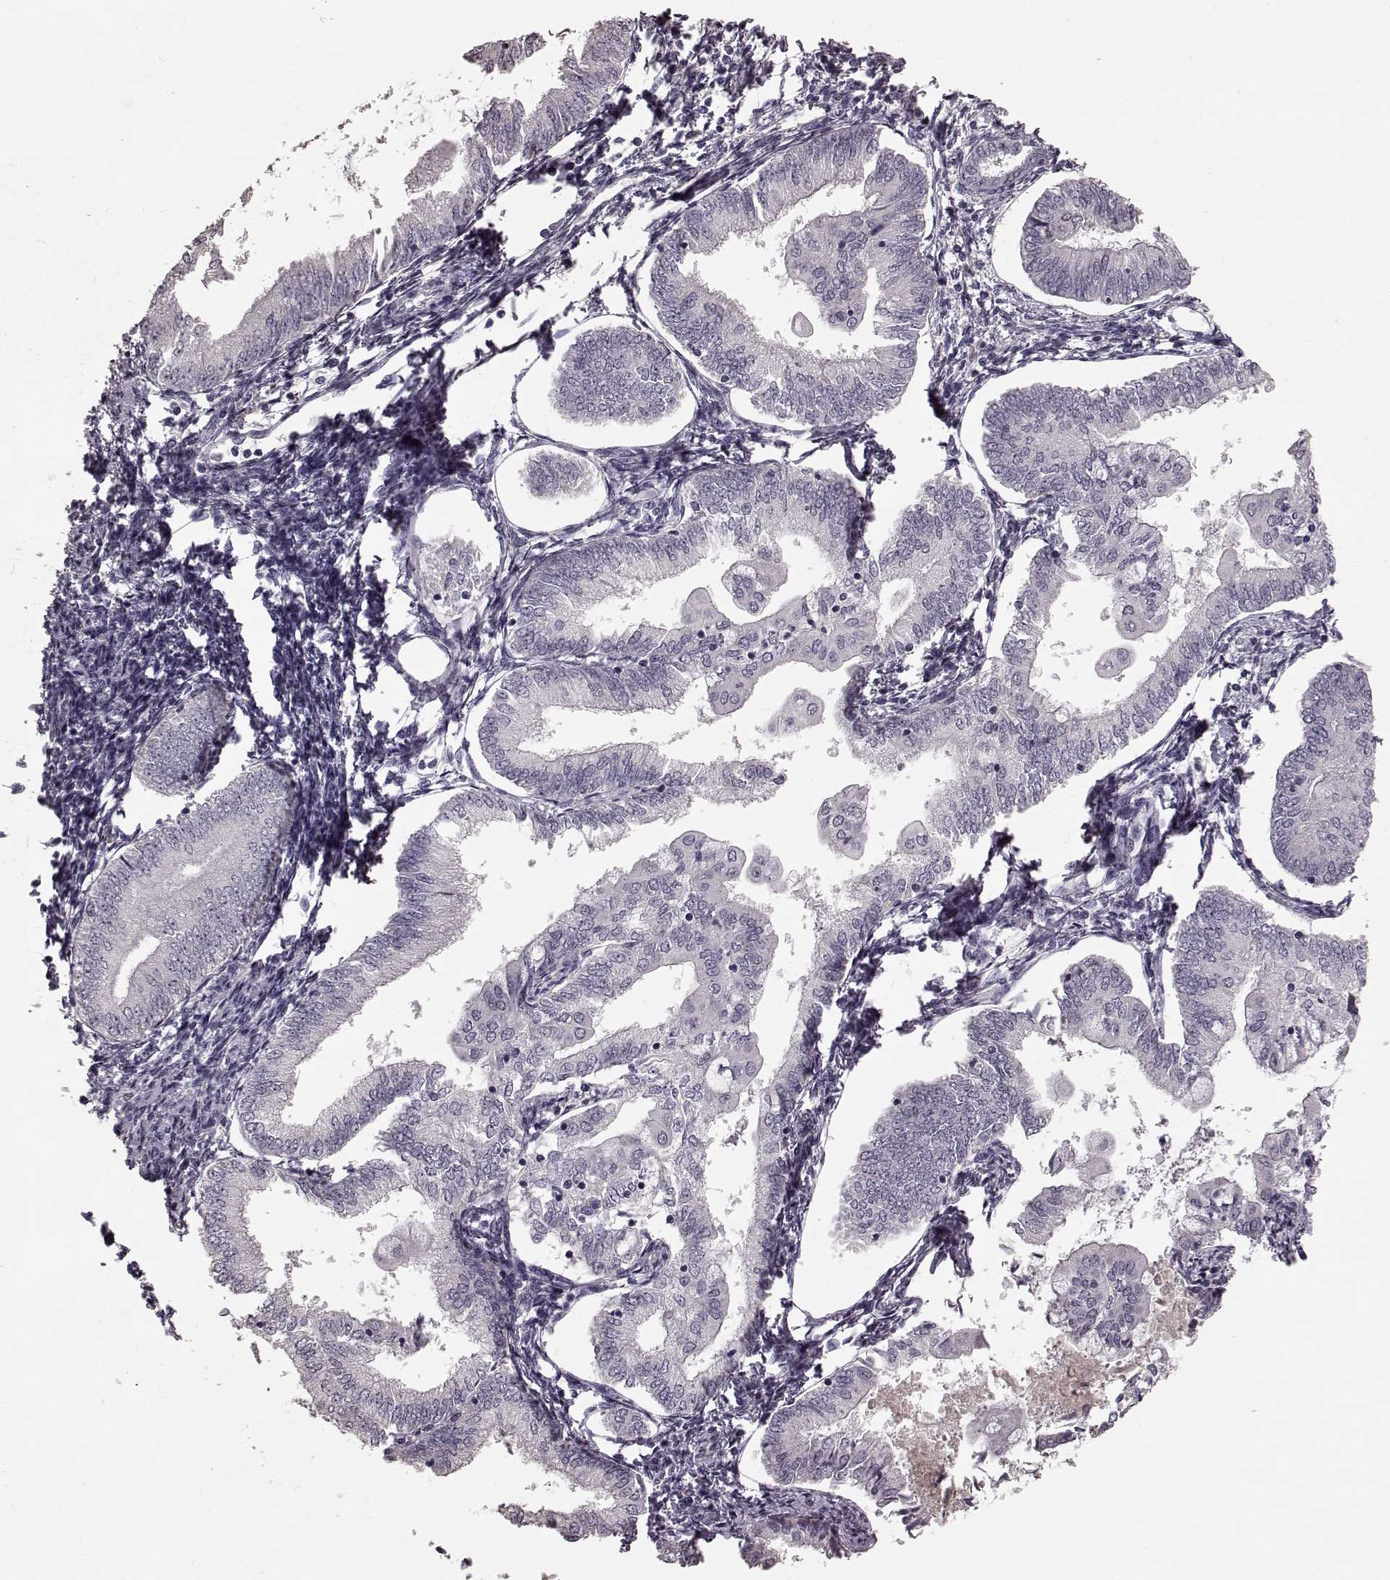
{"staining": {"intensity": "negative", "quantity": "none", "location": "none"}, "tissue": "endometrial cancer", "cell_type": "Tumor cells", "image_type": "cancer", "snomed": [{"axis": "morphology", "description": "Adenocarcinoma, NOS"}, {"axis": "topography", "description": "Endometrium"}], "caption": "High magnification brightfield microscopy of adenocarcinoma (endometrial) stained with DAB (brown) and counterstained with hematoxylin (blue): tumor cells show no significant staining.", "gene": "CD28", "patient": {"sex": "female", "age": 55}}